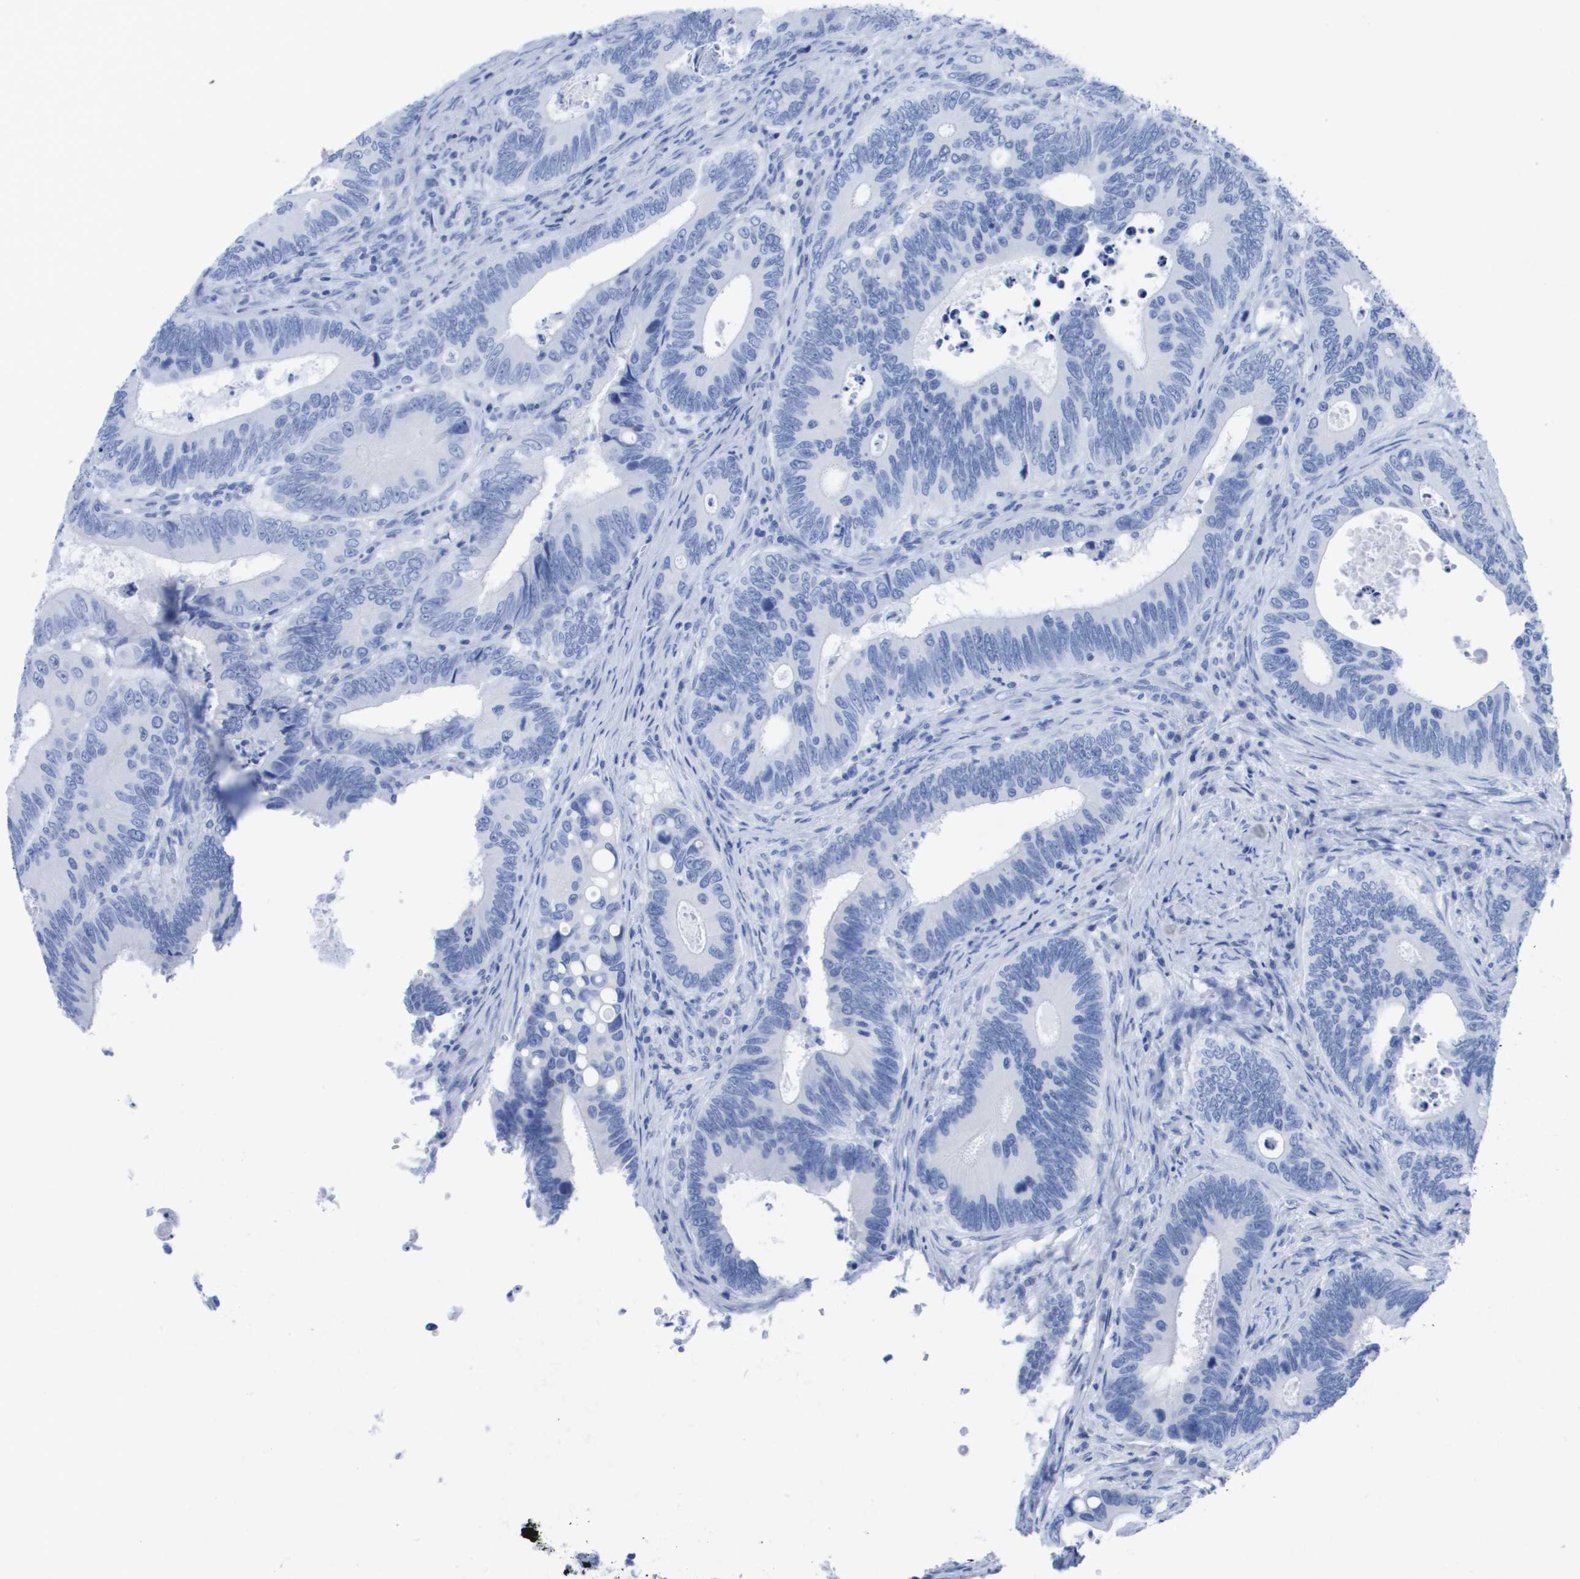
{"staining": {"intensity": "negative", "quantity": "none", "location": "none"}, "tissue": "colorectal cancer", "cell_type": "Tumor cells", "image_type": "cancer", "snomed": [{"axis": "morphology", "description": "Inflammation, NOS"}, {"axis": "morphology", "description": "Adenocarcinoma, NOS"}, {"axis": "topography", "description": "Colon"}], "caption": "Immunohistochemistry (IHC) image of neoplastic tissue: human adenocarcinoma (colorectal) stained with DAB displays no significant protein expression in tumor cells. (DAB (3,3'-diaminobenzidine) IHC visualized using brightfield microscopy, high magnification).", "gene": "KCNA3", "patient": {"sex": "male", "age": 72}}